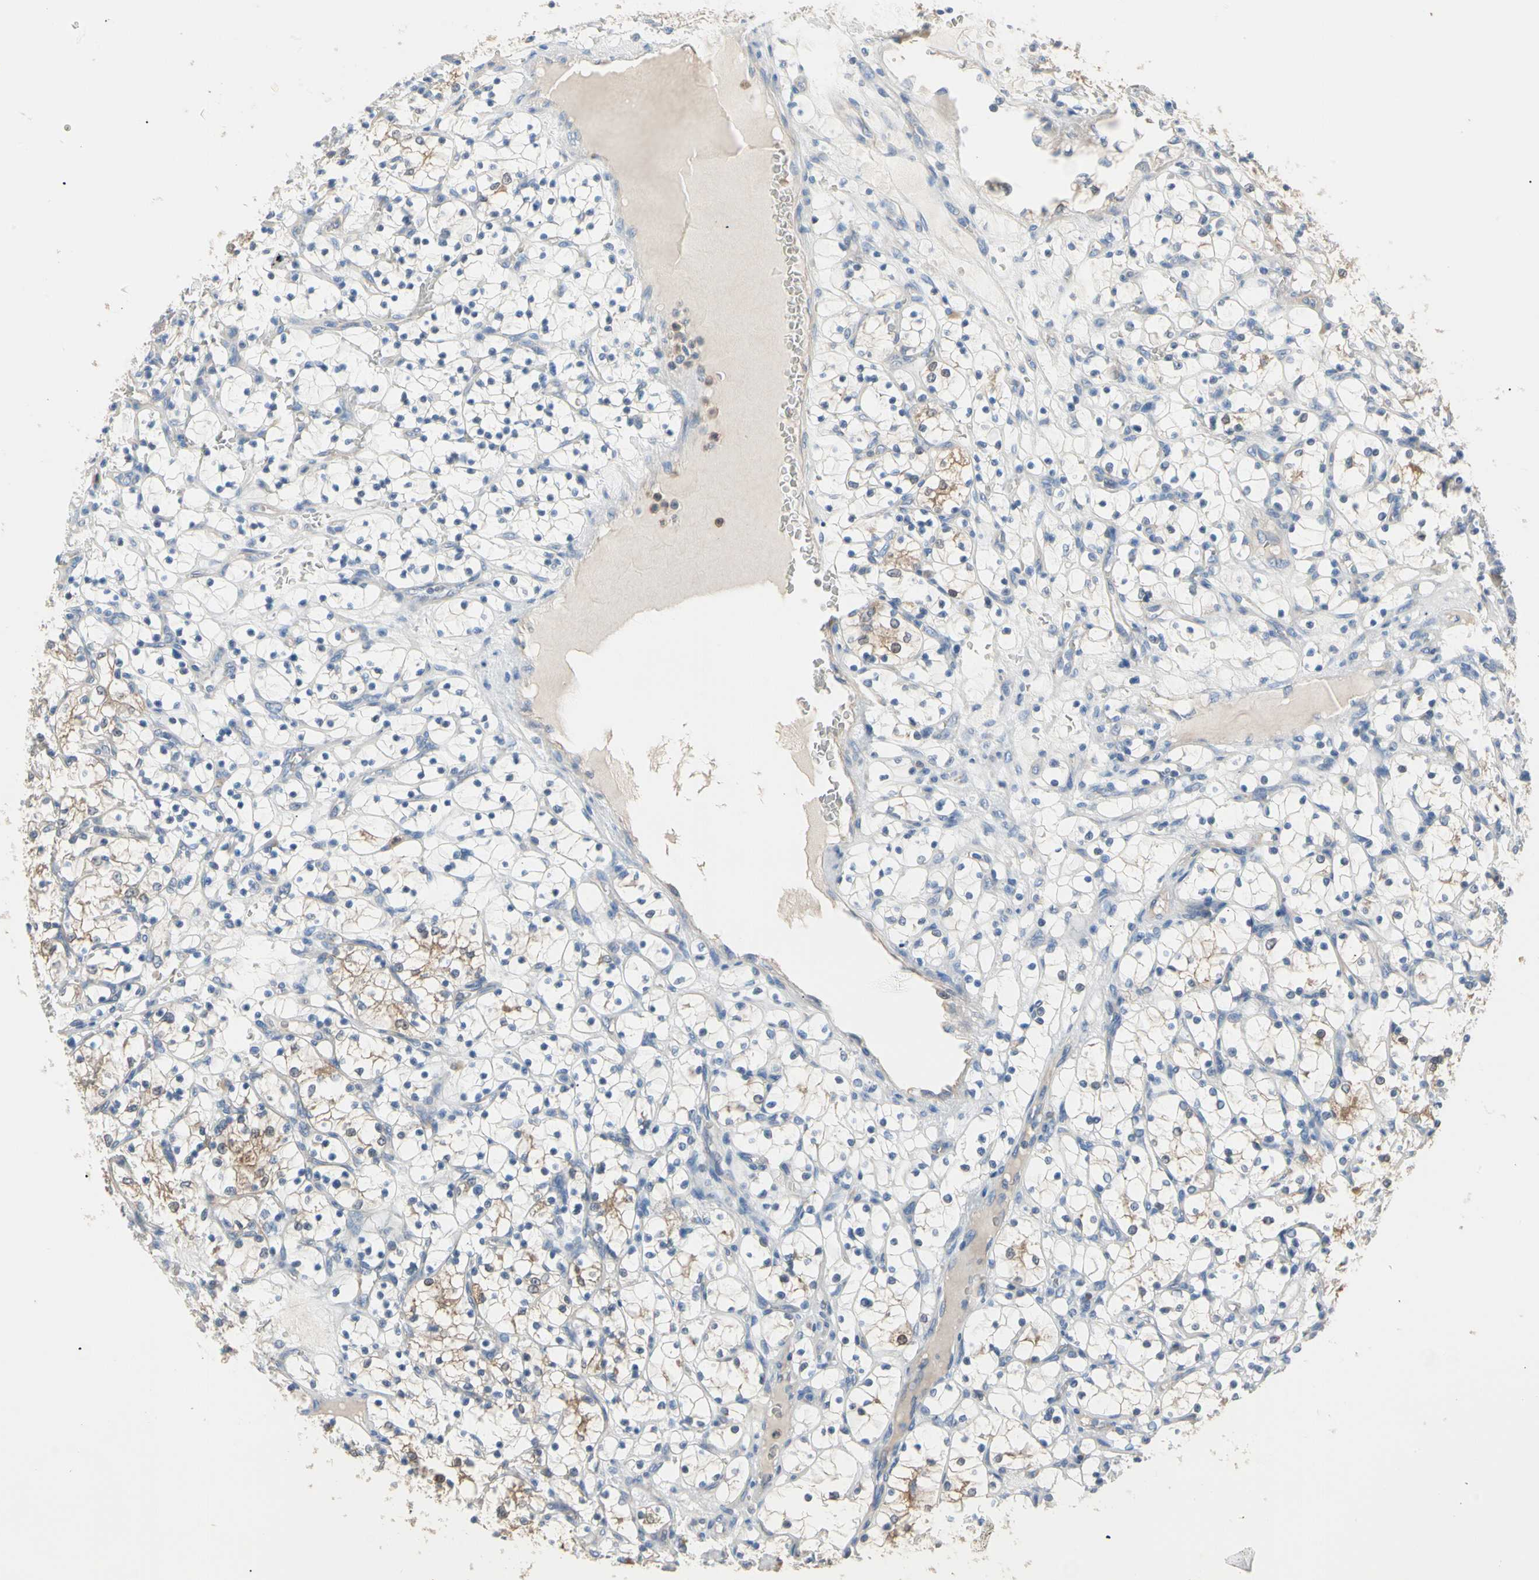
{"staining": {"intensity": "weak", "quantity": "<25%", "location": "cytoplasmic/membranous"}, "tissue": "renal cancer", "cell_type": "Tumor cells", "image_type": "cancer", "snomed": [{"axis": "morphology", "description": "Adenocarcinoma, NOS"}, {"axis": "topography", "description": "Kidney"}], "caption": "Human adenocarcinoma (renal) stained for a protein using immunohistochemistry (IHC) shows no staining in tumor cells.", "gene": "BBOX1", "patient": {"sex": "female", "age": 69}}